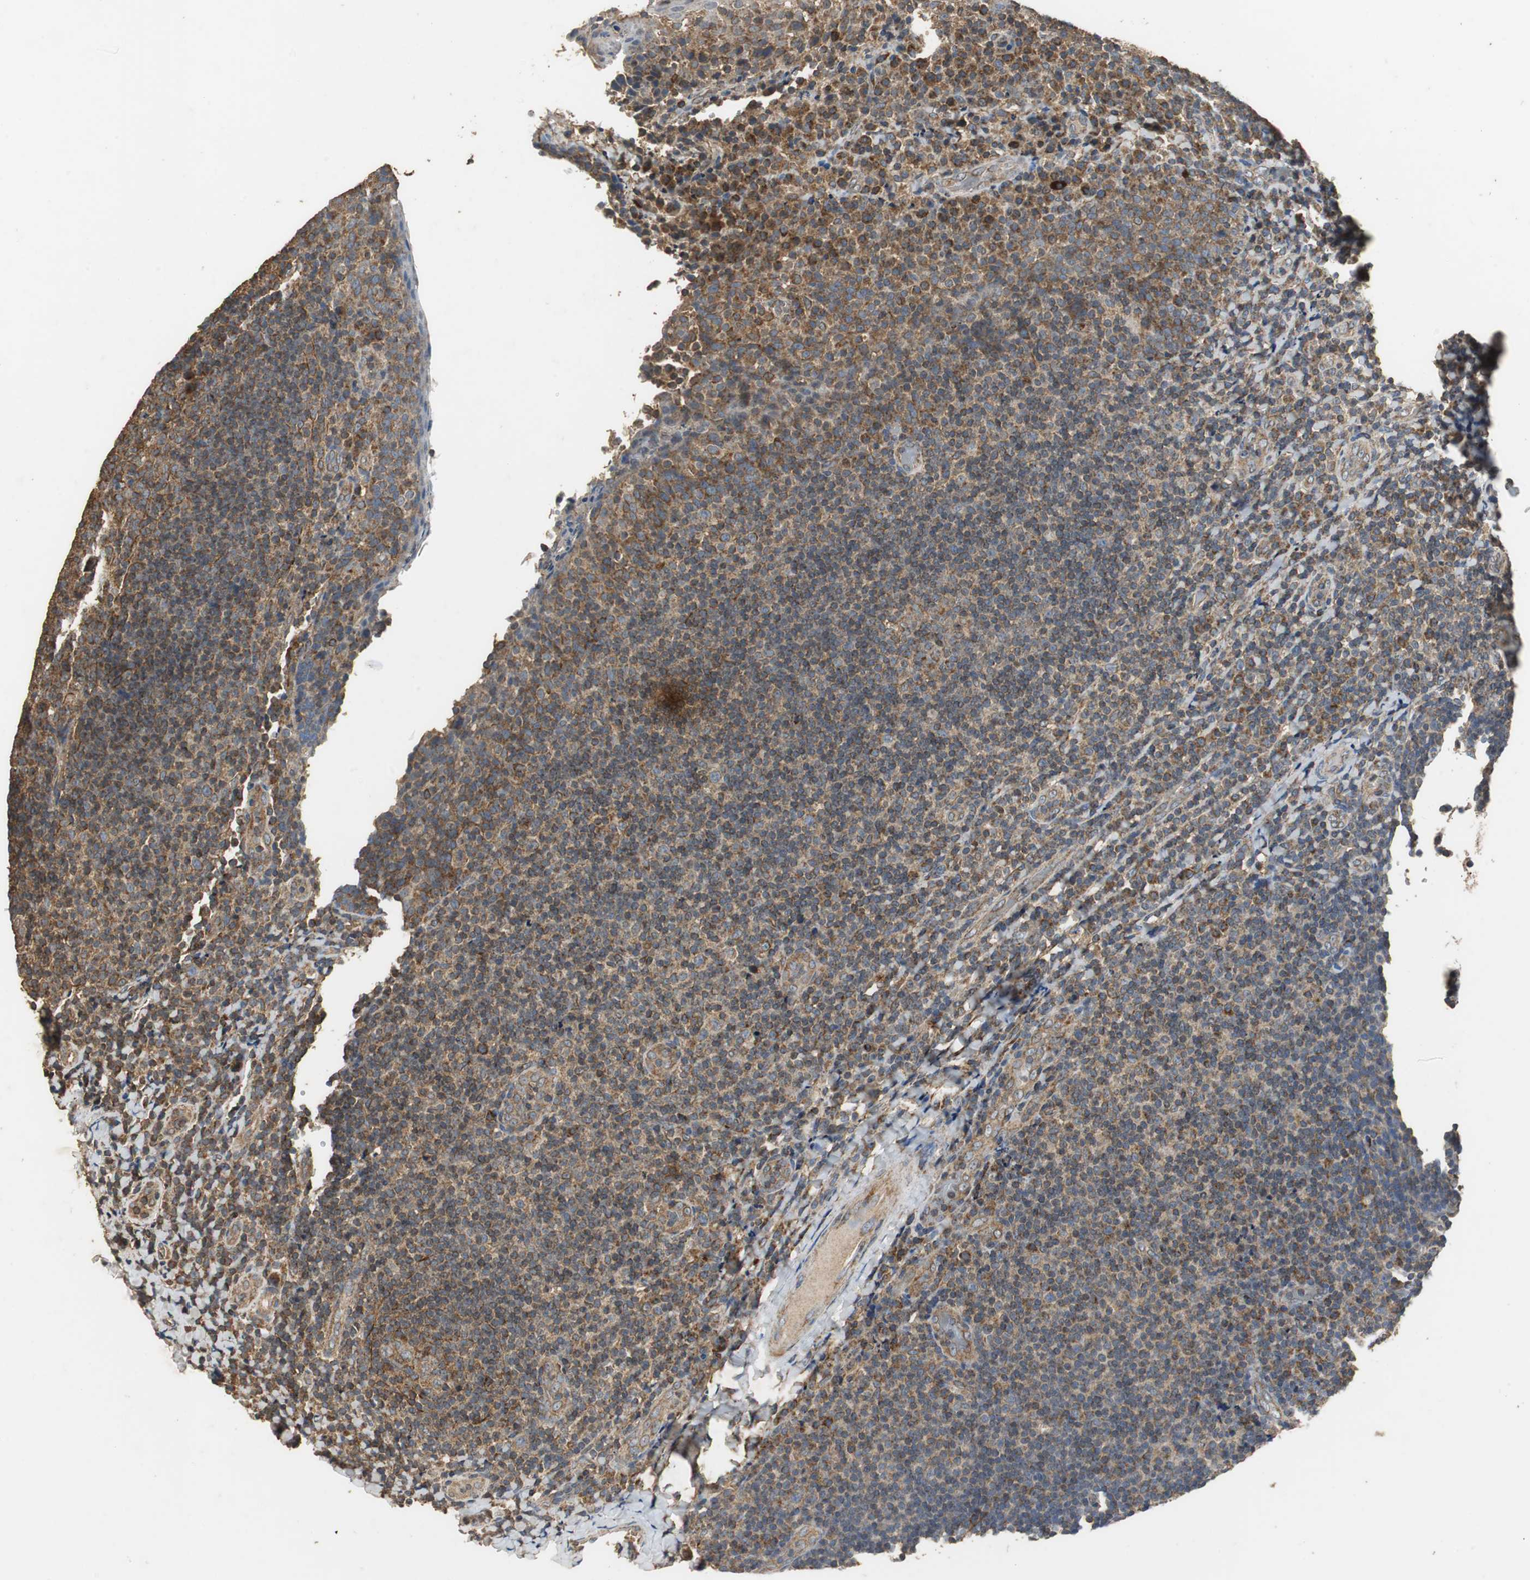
{"staining": {"intensity": "weak", "quantity": ">75%", "location": "cytoplasmic/membranous"}, "tissue": "tonsil", "cell_type": "Germinal center cells", "image_type": "normal", "snomed": [{"axis": "morphology", "description": "Normal tissue, NOS"}, {"axis": "topography", "description": "Tonsil"}], "caption": "About >75% of germinal center cells in benign human tonsil display weak cytoplasmic/membranous protein expression as visualized by brown immunohistochemical staining.", "gene": "NNT", "patient": {"sex": "male", "age": 17}}